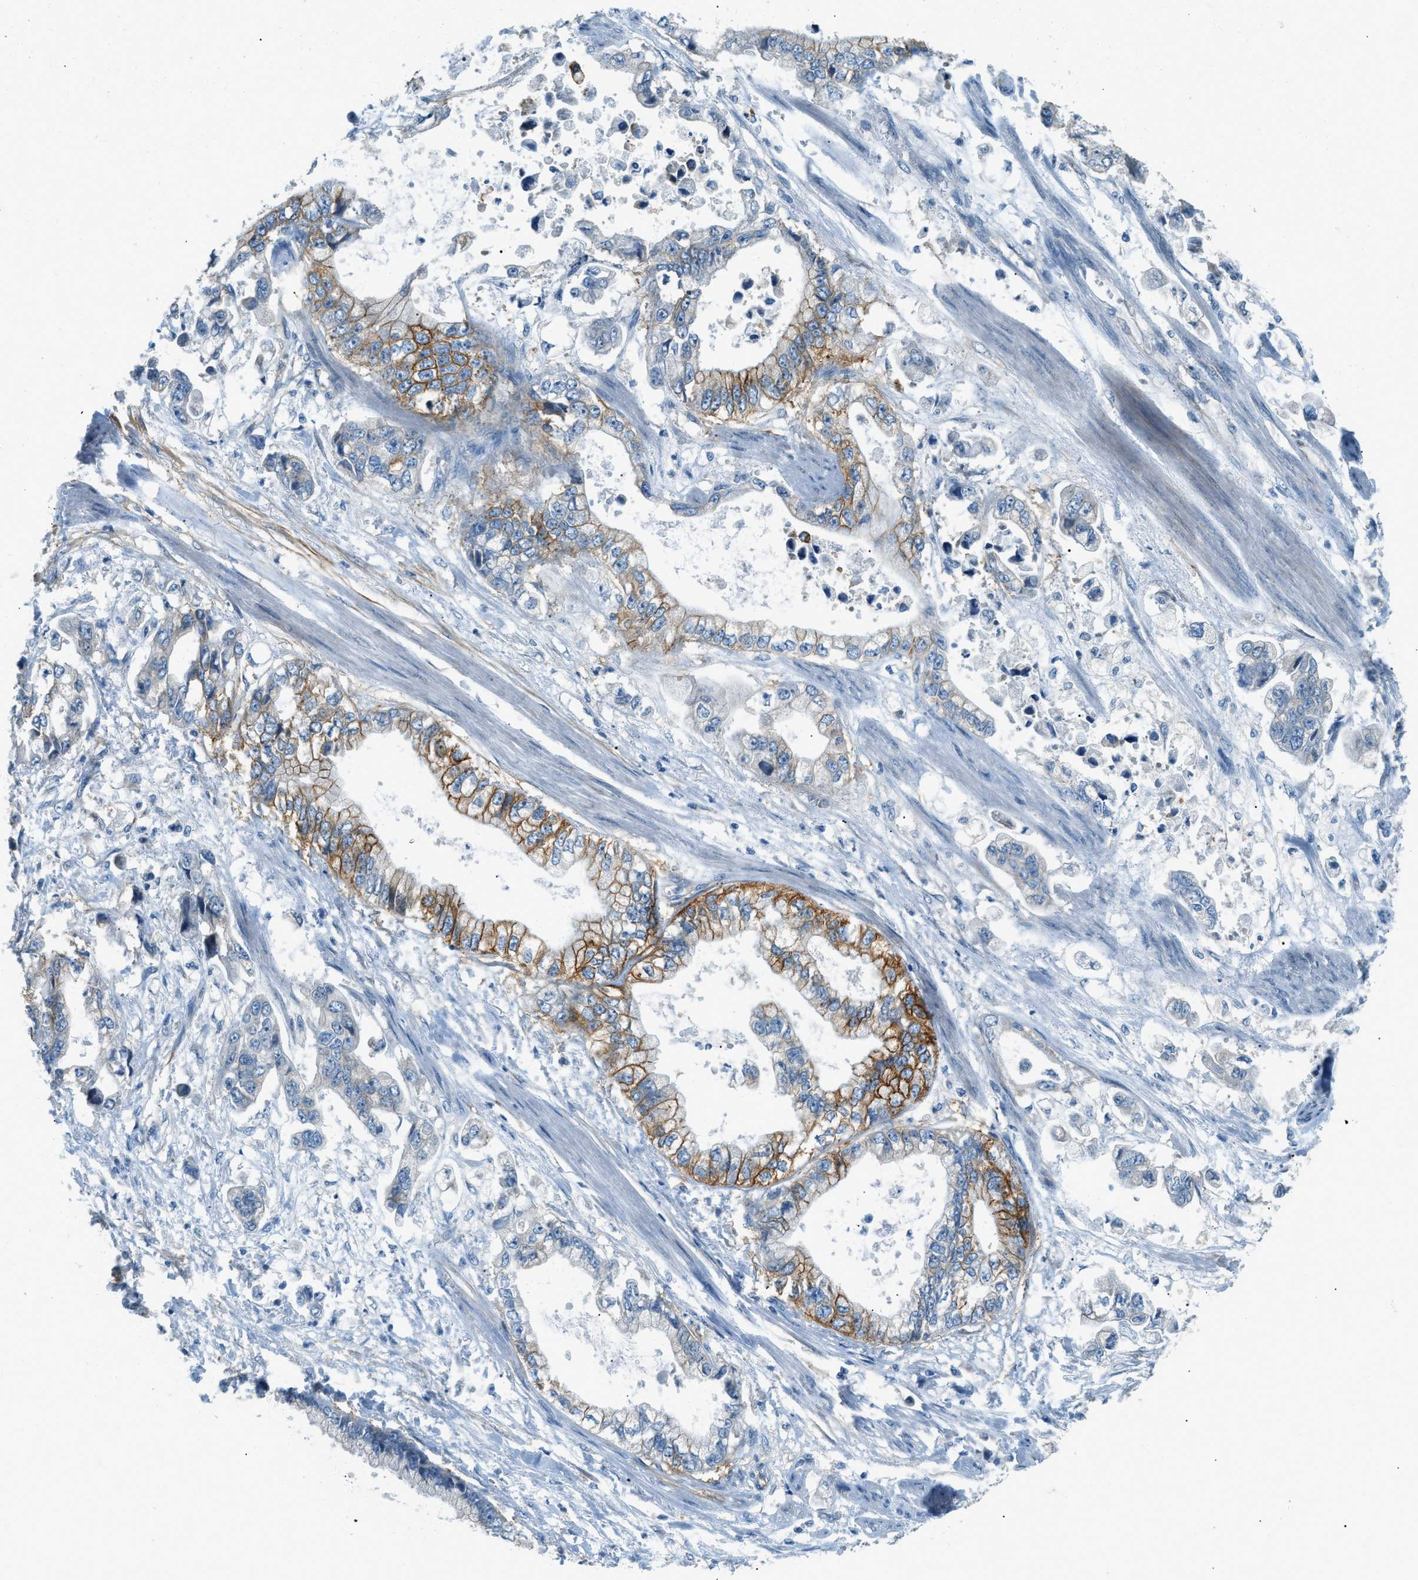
{"staining": {"intensity": "moderate", "quantity": "25%-75%", "location": "cytoplasmic/membranous"}, "tissue": "stomach cancer", "cell_type": "Tumor cells", "image_type": "cancer", "snomed": [{"axis": "morphology", "description": "Normal tissue, NOS"}, {"axis": "morphology", "description": "Adenocarcinoma, NOS"}, {"axis": "topography", "description": "Stomach"}], "caption": "Brown immunohistochemical staining in stomach cancer (adenocarcinoma) reveals moderate cytoplasmic/membranous expression in approximately 25%-75% of tumor cells.", "gene": "ZNF367", "patient": {"sex": "male", "age": 62}}